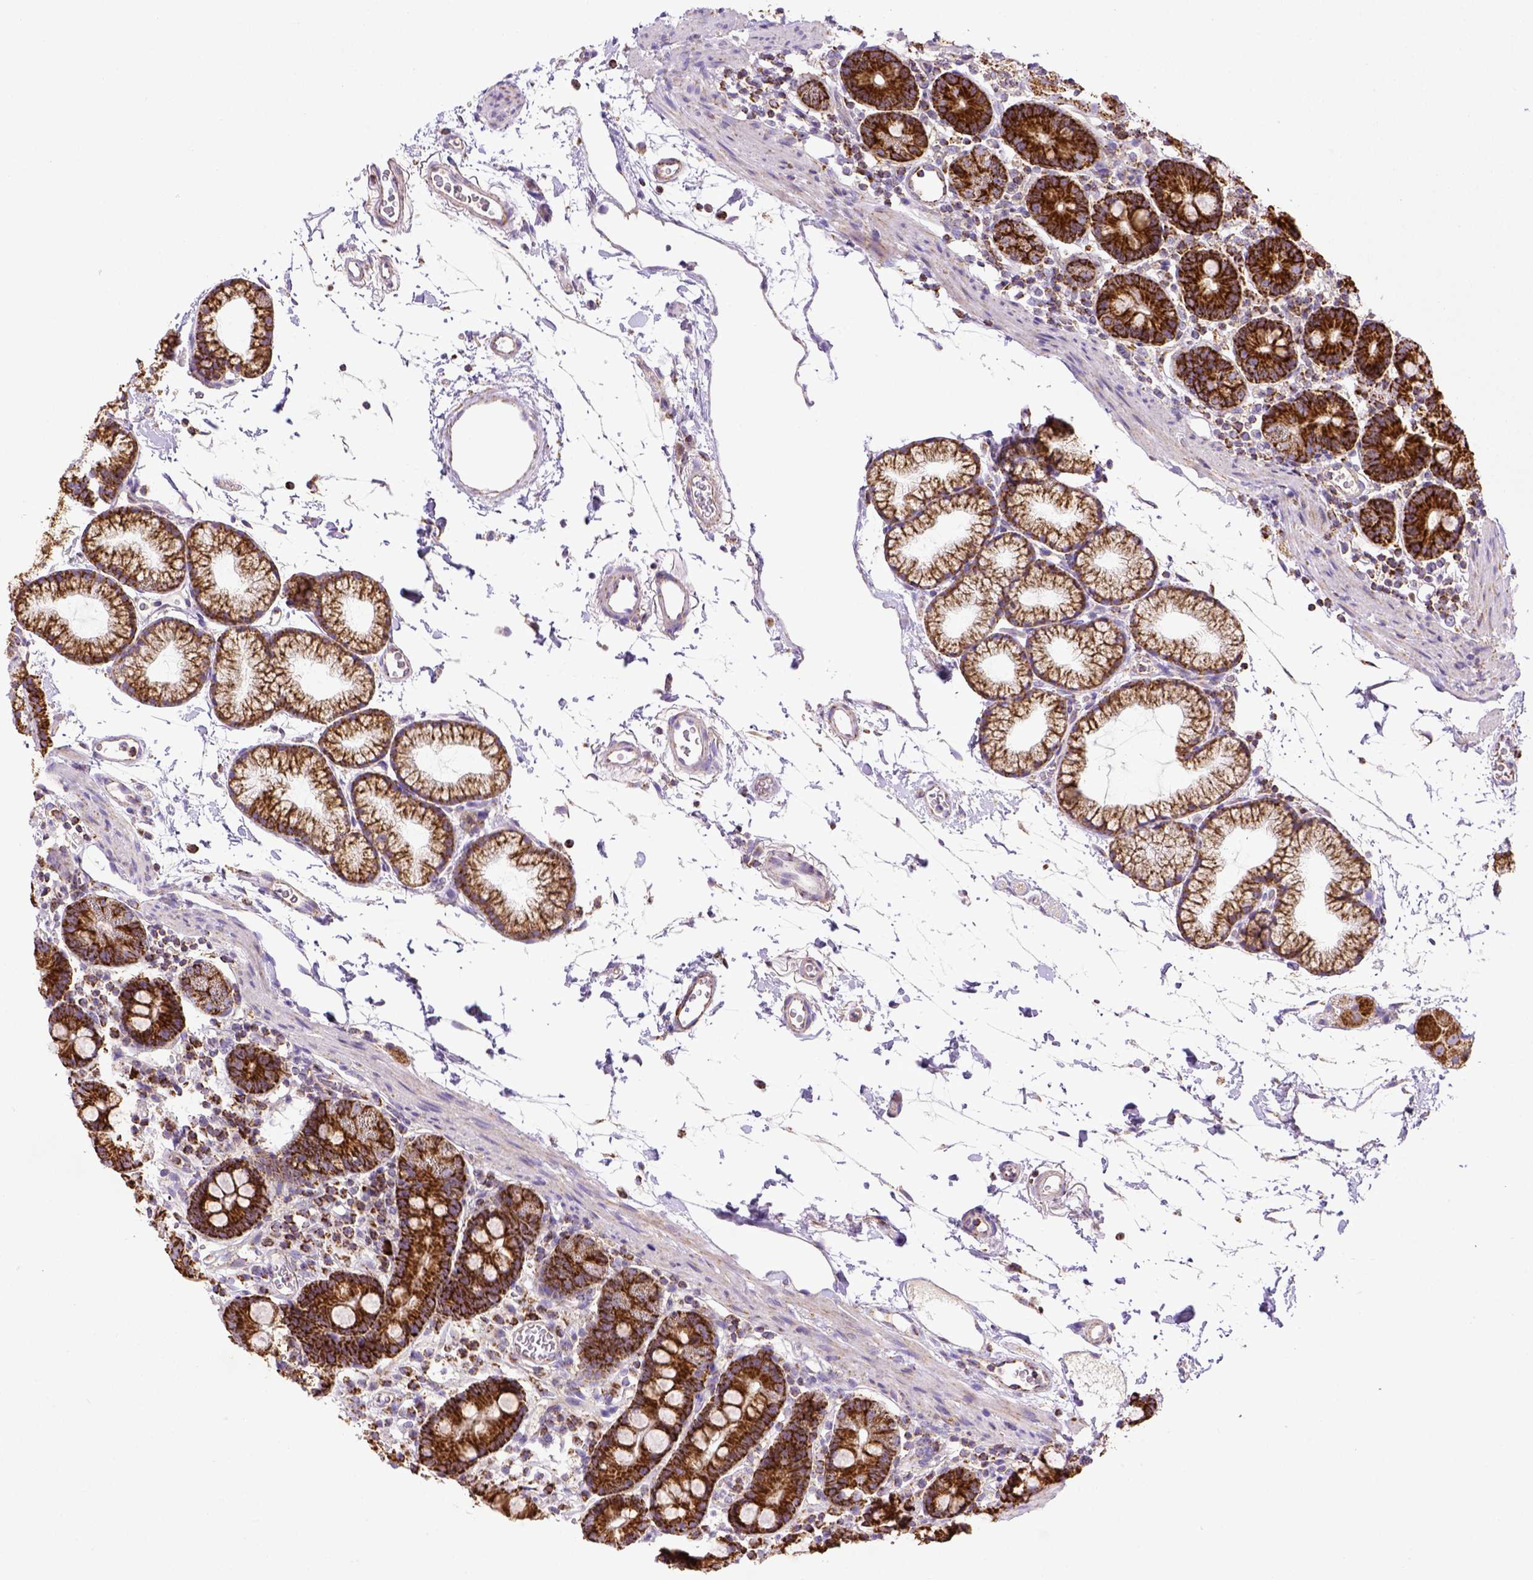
{"staining": {"intensity": "strong", "quantity": ">75%", "location": "cytoplasmic/membranous"}, "tissue": "duodenum", "cell_type": "Glandular cells", "image_type": "normal", "snomed": [{"axis": "morphology", "description": "Normal tissue, NOS"}, {"axis": "topography", "description": "Duodenum"}], "caption": "Immunohistochemistry of normal duodenum reveals high levels of strong cytoplasmic/membranous positivity in about >75% of glandular cells.", "gene": "MT", "patient": {"sex": "male", "age": 59}}